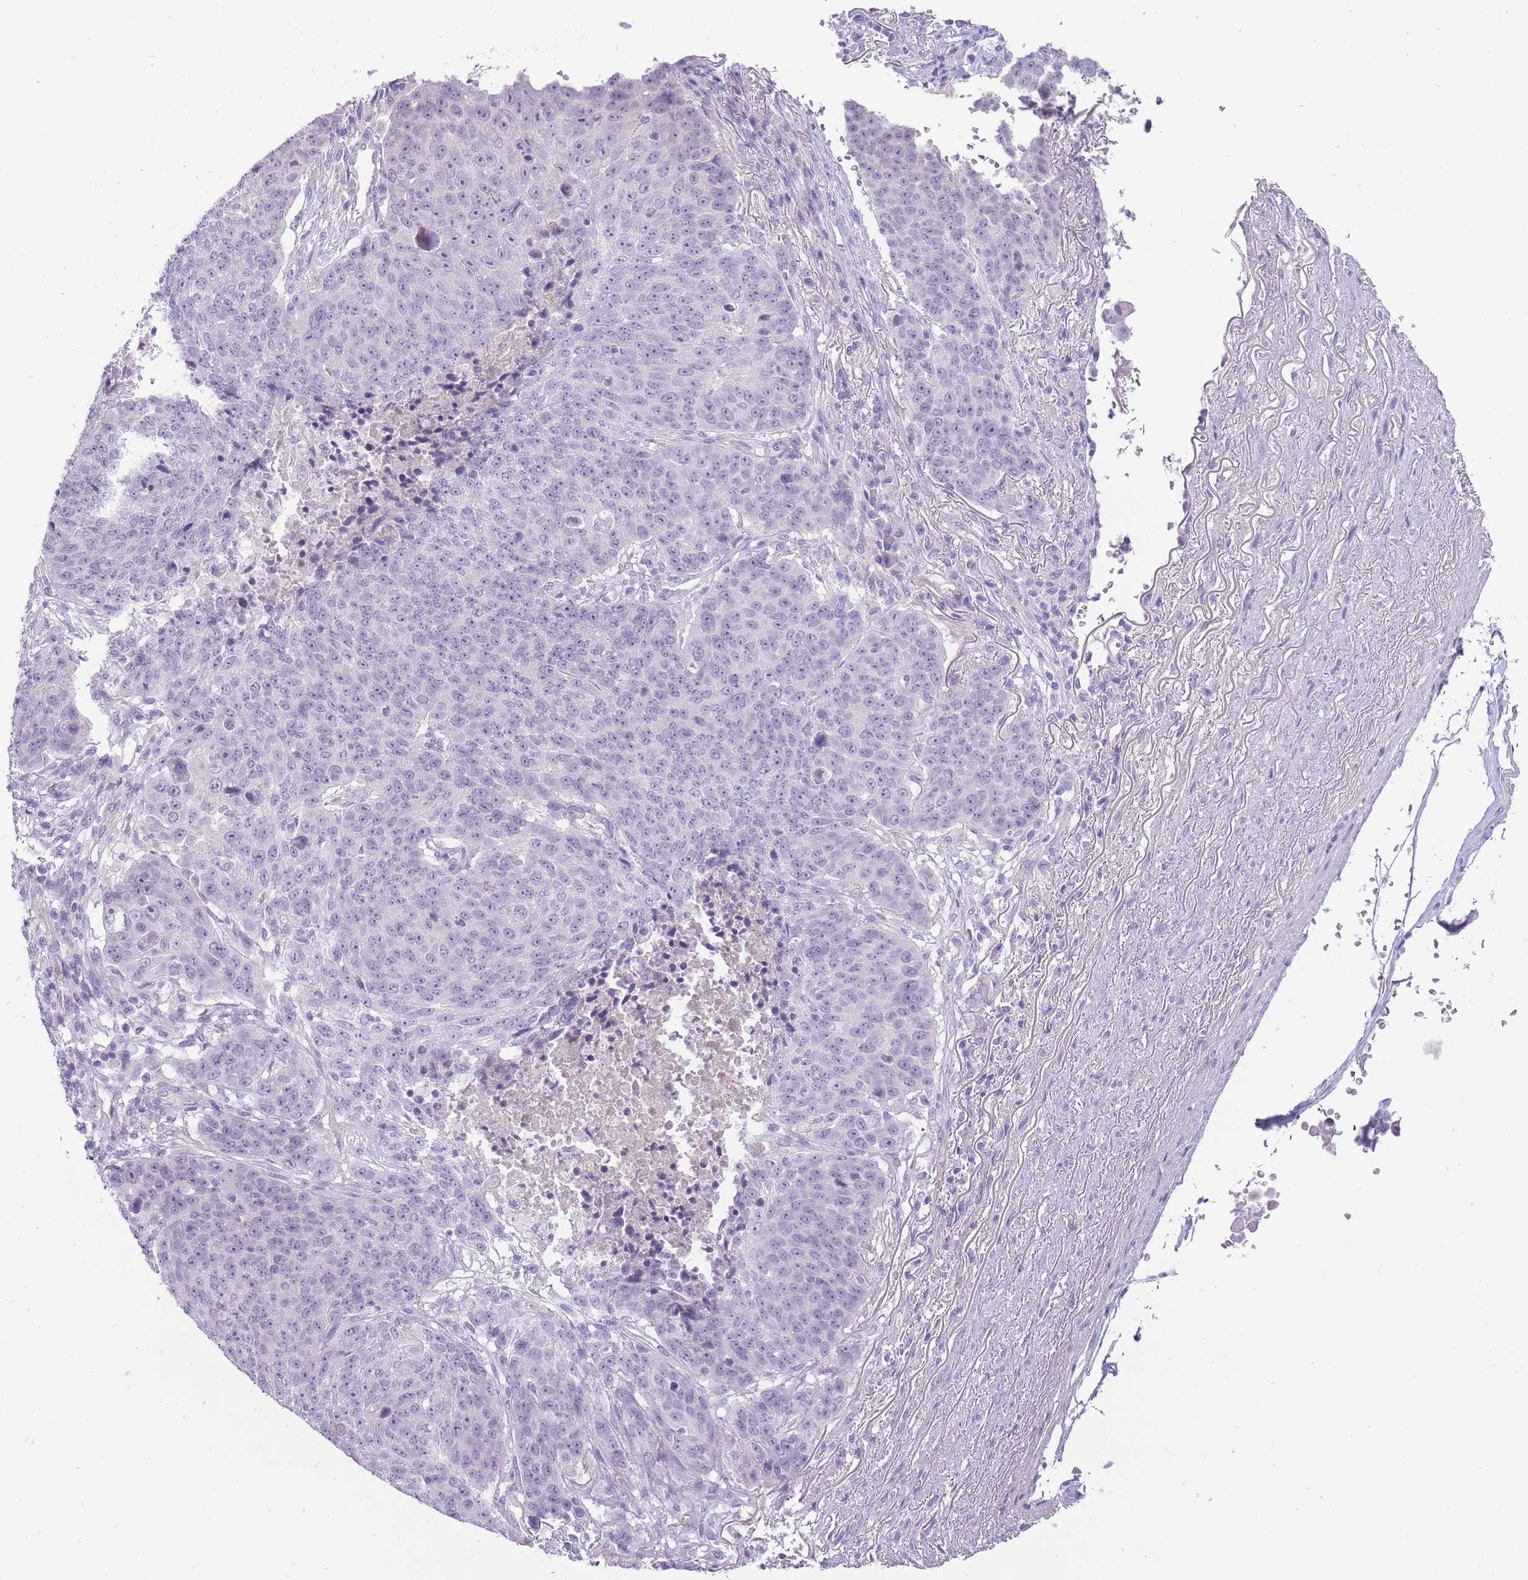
{"staining": {"intensity": "negative", "quantity": "none", "location": "none"}, "tissue": "lung cancer", "cell_type": "Tumor cells", "image_type": "cancer", "snomed": [{"axis": "morphology", "description": "Normal tissue, NOS"}, {"axis": "morphology", "description": "Squamous cell carcinoma, NOS"}, {"axis": "topography", "description": "Lymph node"}, {"axis": "topography", "description": "Lung"}], "caption": "IHC micrograph of human lung cancer stained for a protein (brown), which reveals no staining in tumor cells.", "gene": "ERICH4", "patient": {"sex": "male", "age": 66}}